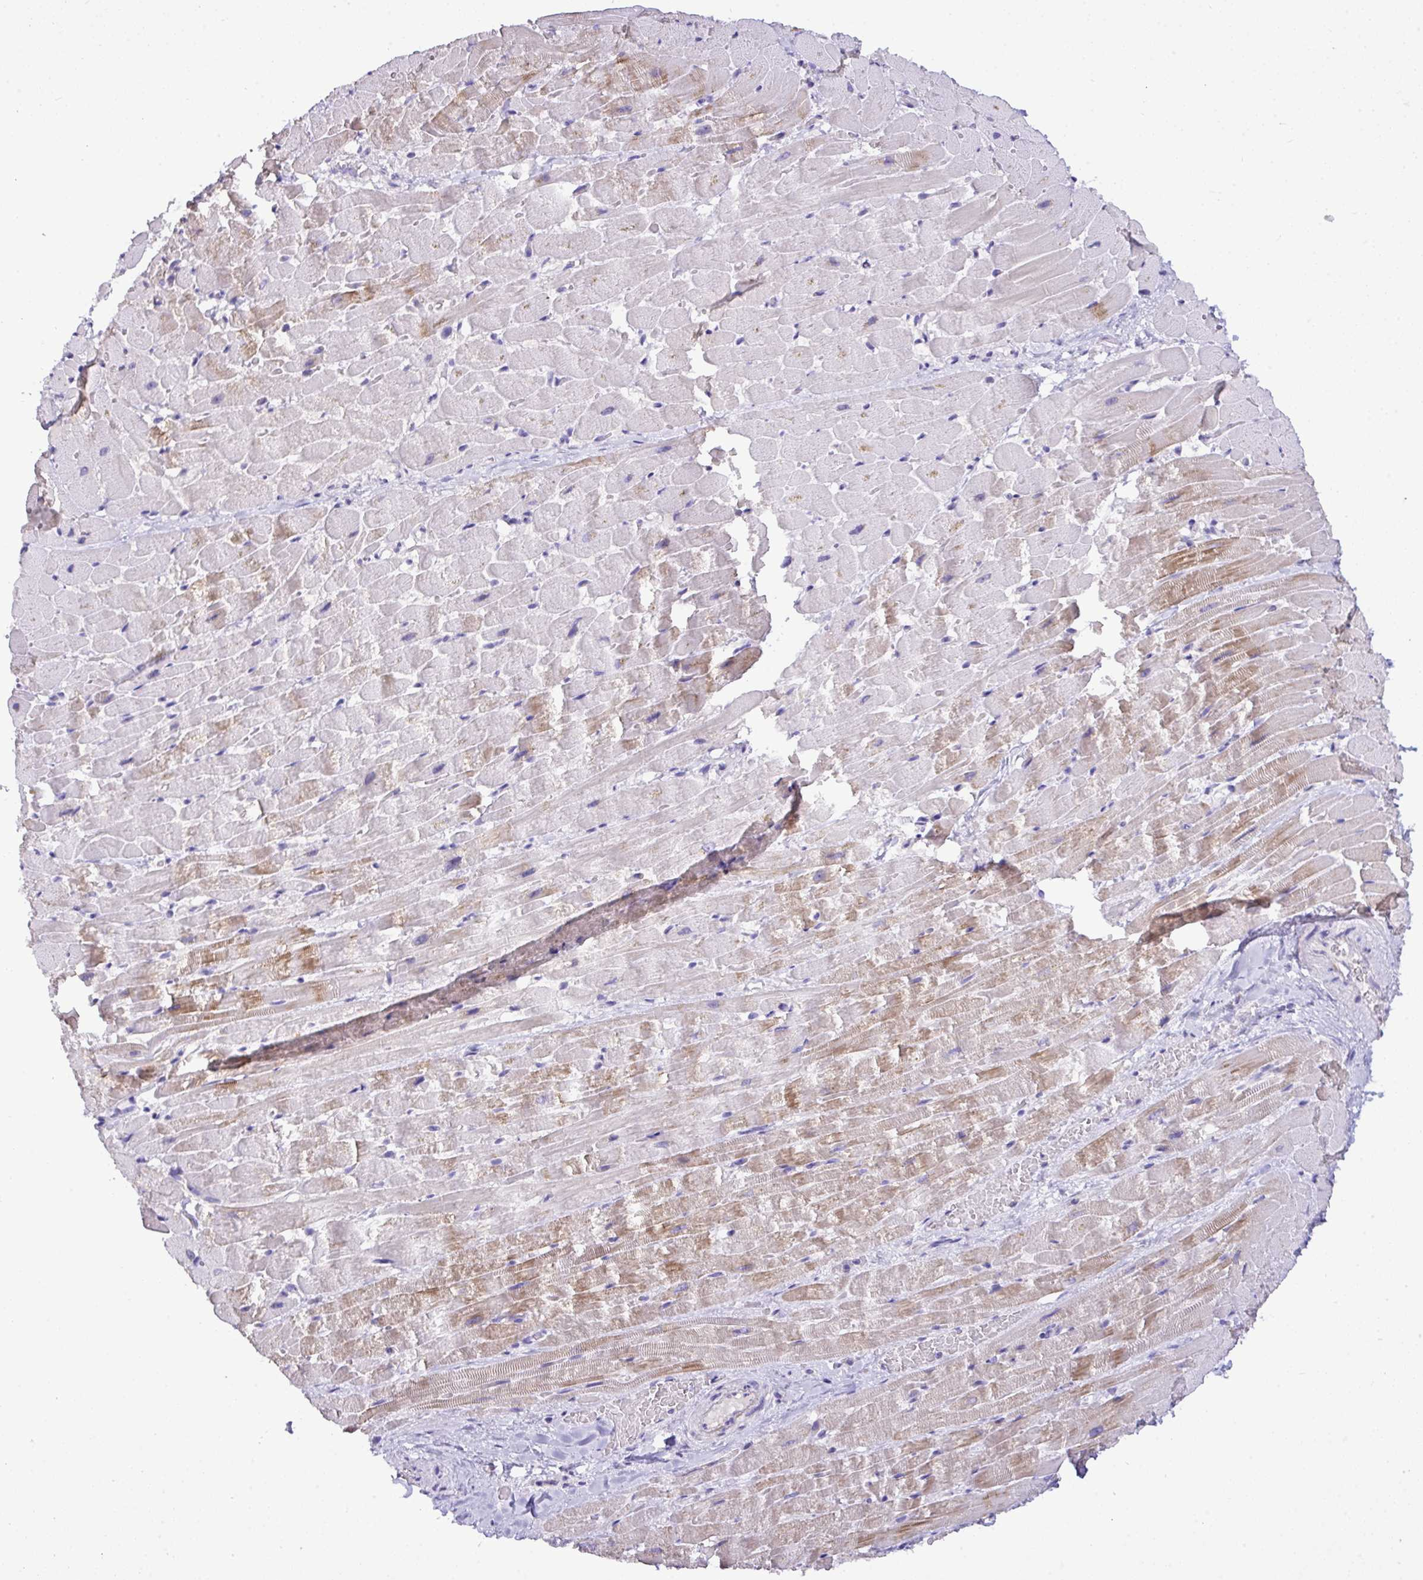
{"staining": {"intensity": "moderate", "quantity": "25%-75%", "location": "cytoplasmic/membranous"}, "tissue": "heart muscle", "cell_type": "Cardiomyocytes", "image_type": "normal", "snomed": [{"axis": "morphology", "description": "Normal tissue, NOS"}, {"axis": "topography", "description": "Heart"}], "caption": "This is a photomicrograph of immunohistochemistry staining of normal heart muscle, which shows moderate positivity in the cytoplasmic/membranous of cardiomyocytes.", "gene": "ST8SIA2", "patient": {"sex": "male", "age": 37}}